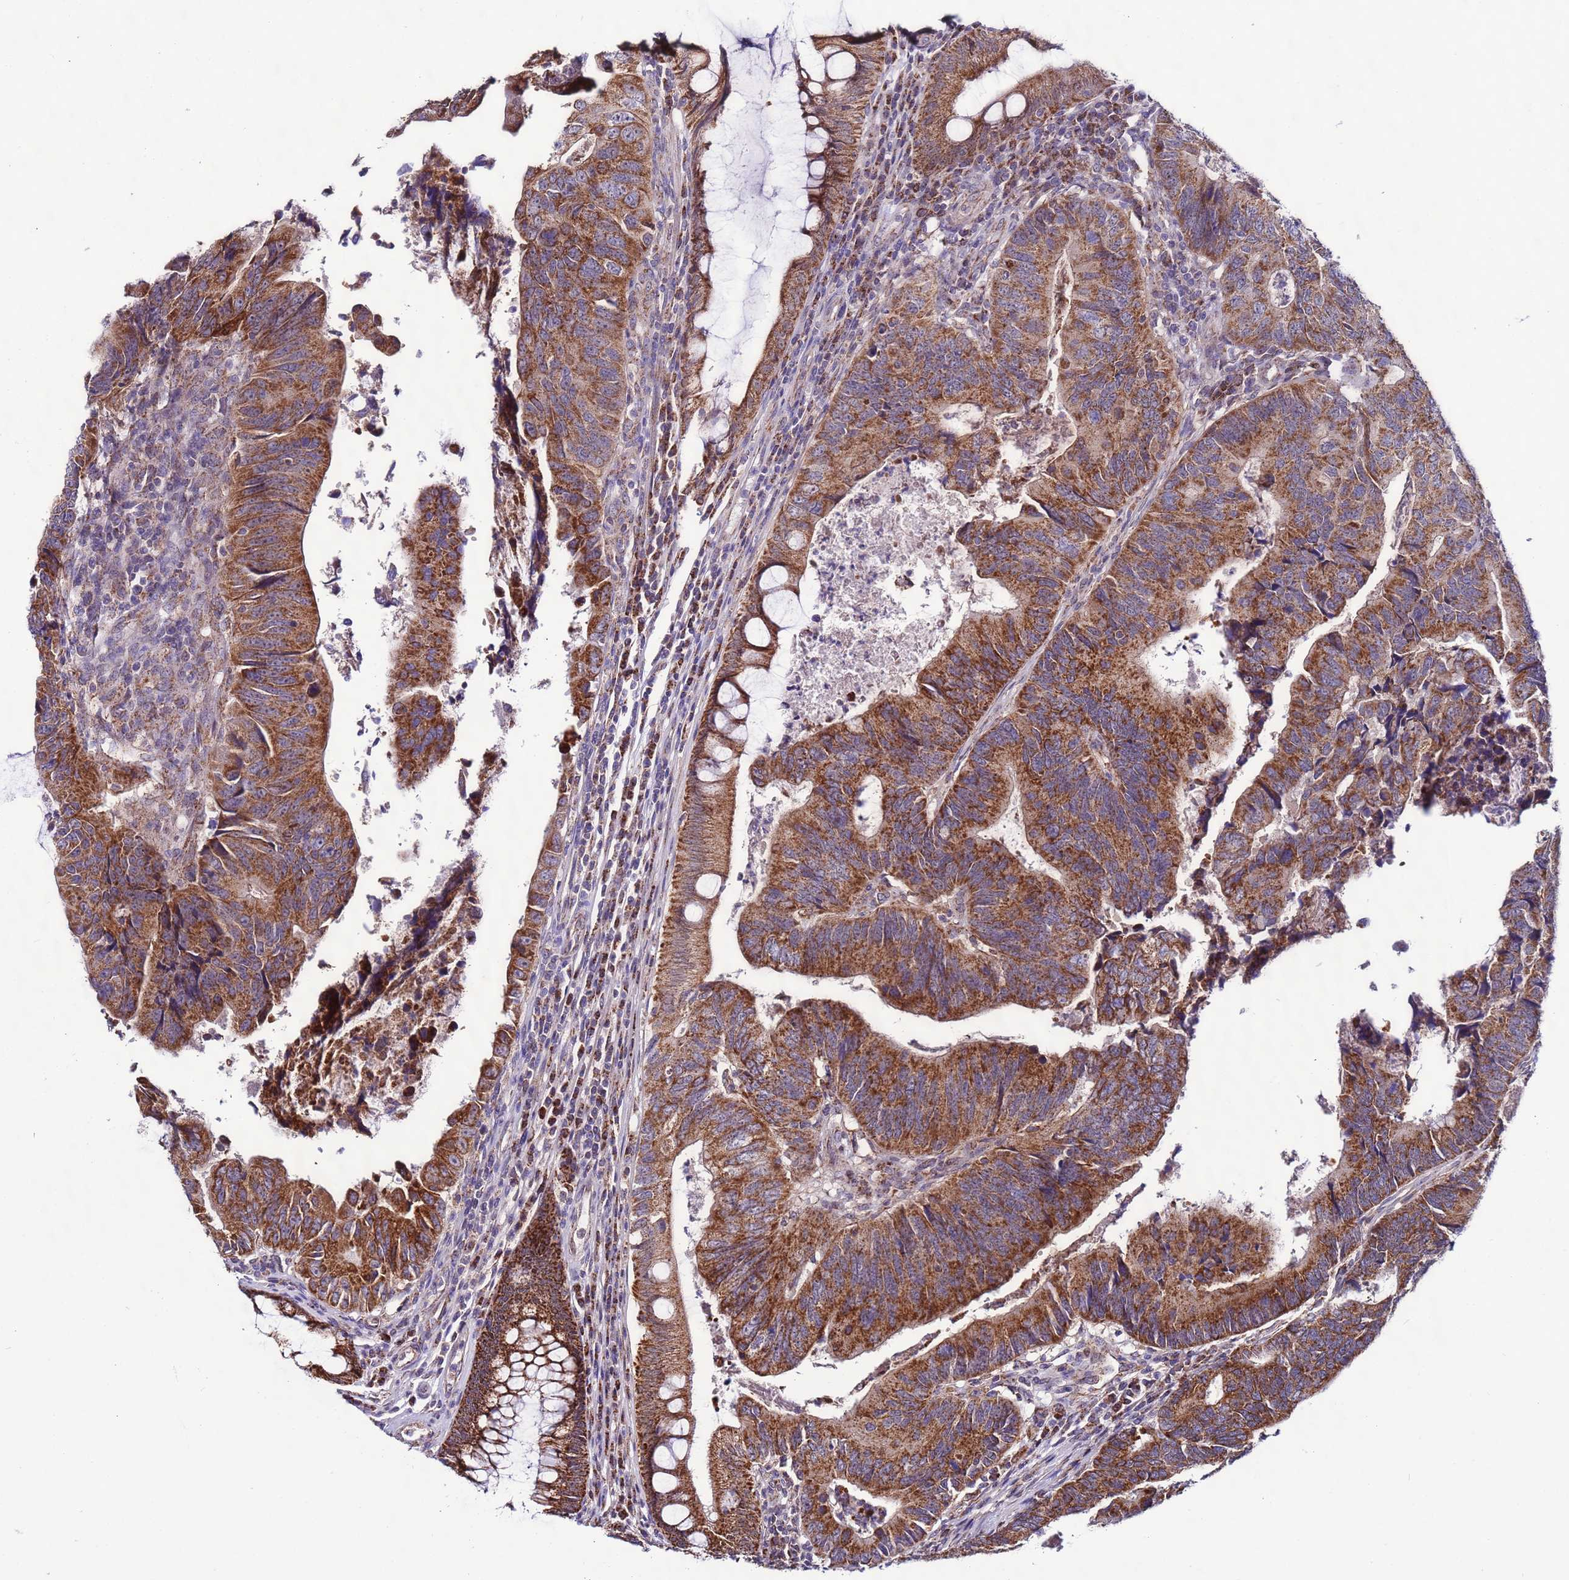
{"staining": {"intensity": "moderate", "quantity": ">75%", "location": "cytoplasmic/membranous"}, "tissue": "colorectal cancer", "cell_type": "Tumor cells", "image_type": "cancer", "snomed": [{"axis": "morphology", "description": "Adenocarcinoma, NOS"}, {"axis": "topography", "description": "Colon"}], "caption": "Protein staining exhibits moderate cytoplasmic/membranous staining in about >75% of tumor cells in adenocarcinoma (colorectal).", "gene": "UEVLD", "patient": {"sex": "female", "age": 67}}